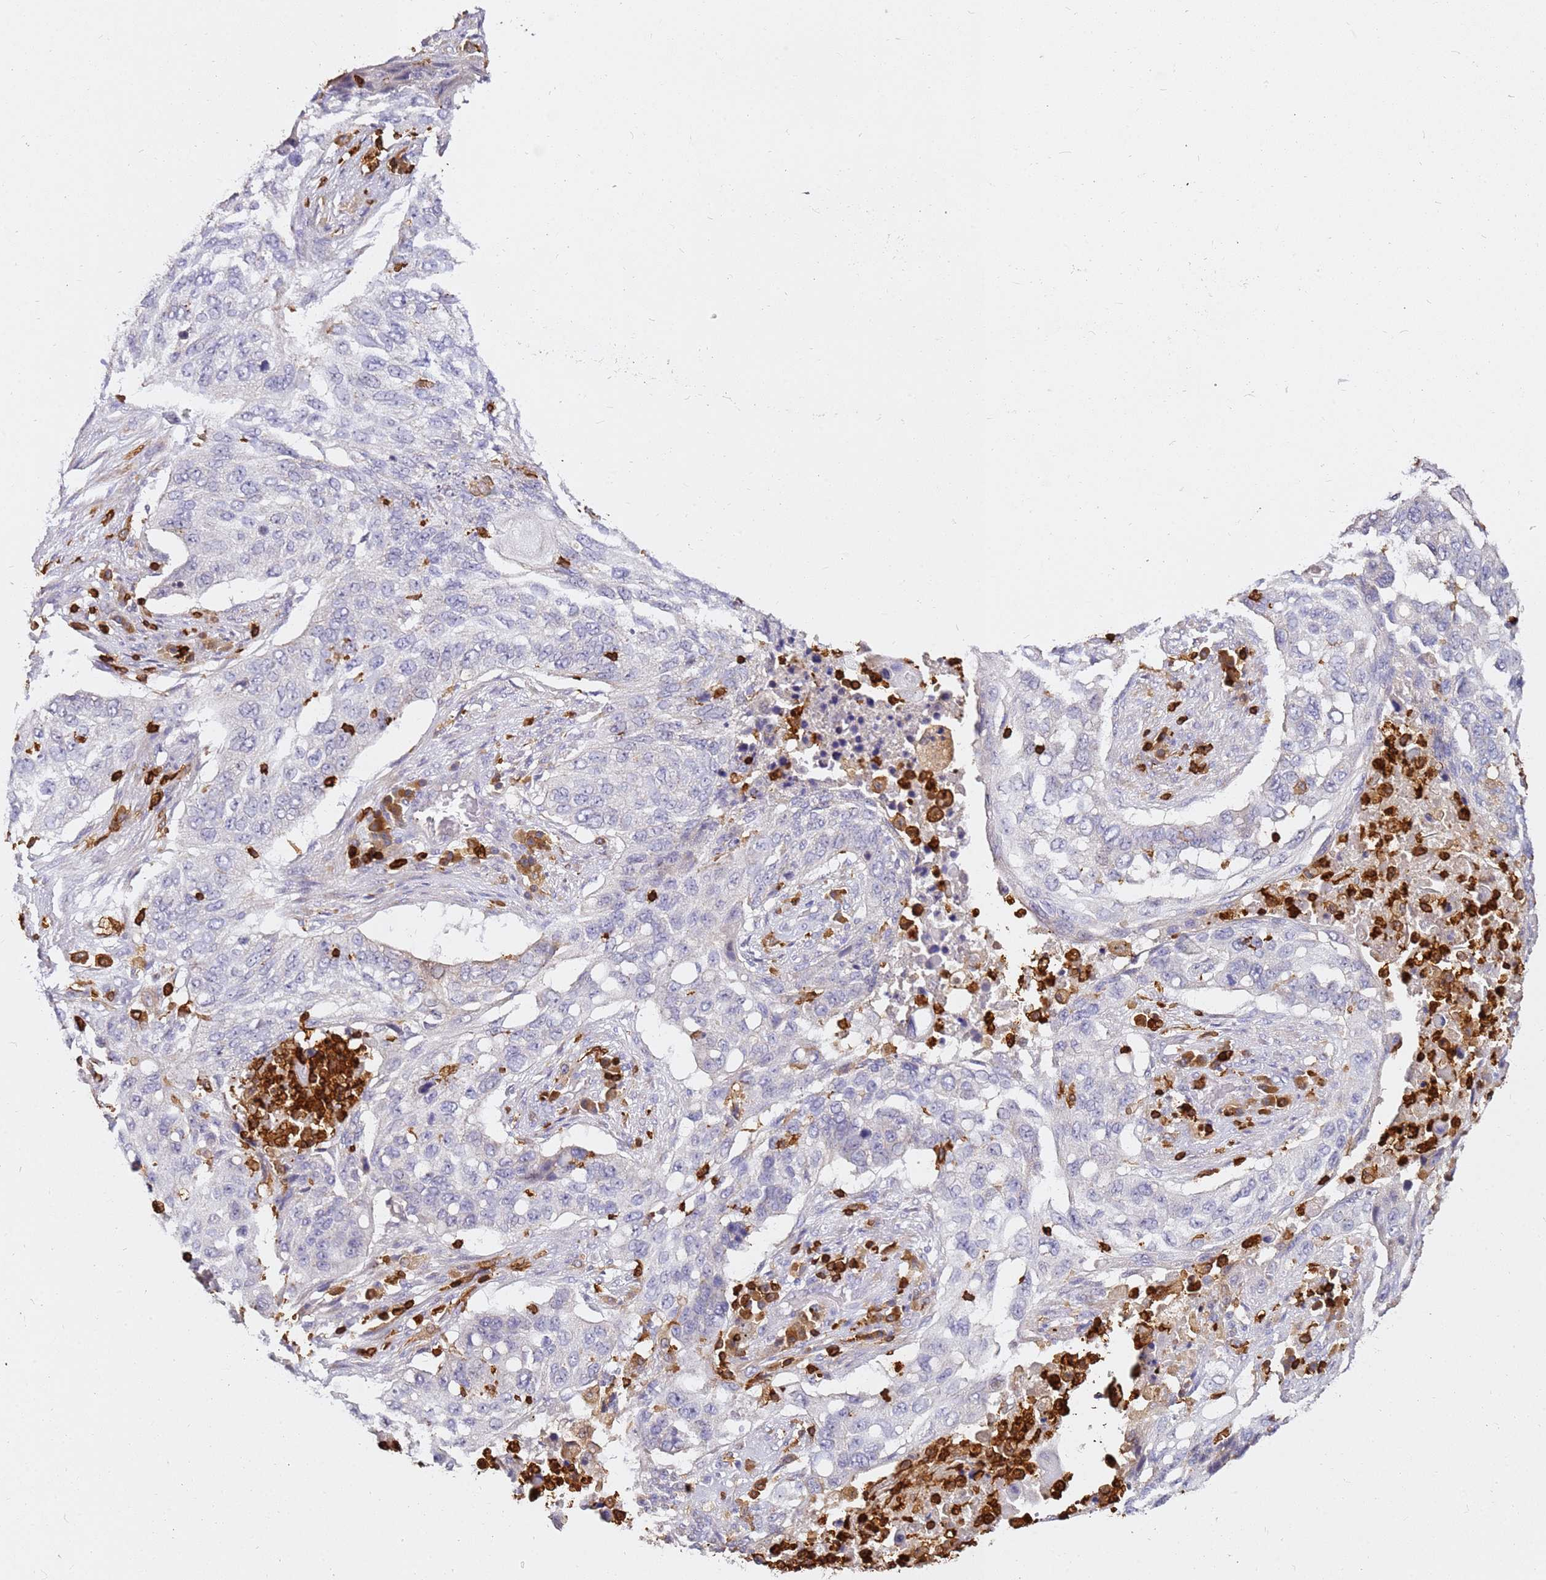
{"staining": {"intensity": "negative", "quantity": "none", "location": "none"}, "tissue": "lung cancer", "cell_type": "Tumor cells", "image_type": "cancer", "snomed": [{"axis": "morphology", "description": "Squamous cell carcinoma, NOS"}, {"axis": "topography", "description": "Lung"}], "caption": "The immunohistochemistry micrograph has no significant expression in tumor cells of squamous cell carcinoma (lung) tissue.", "gene": "CORO1A", "patient": {"sex": "female", "age": 63}}